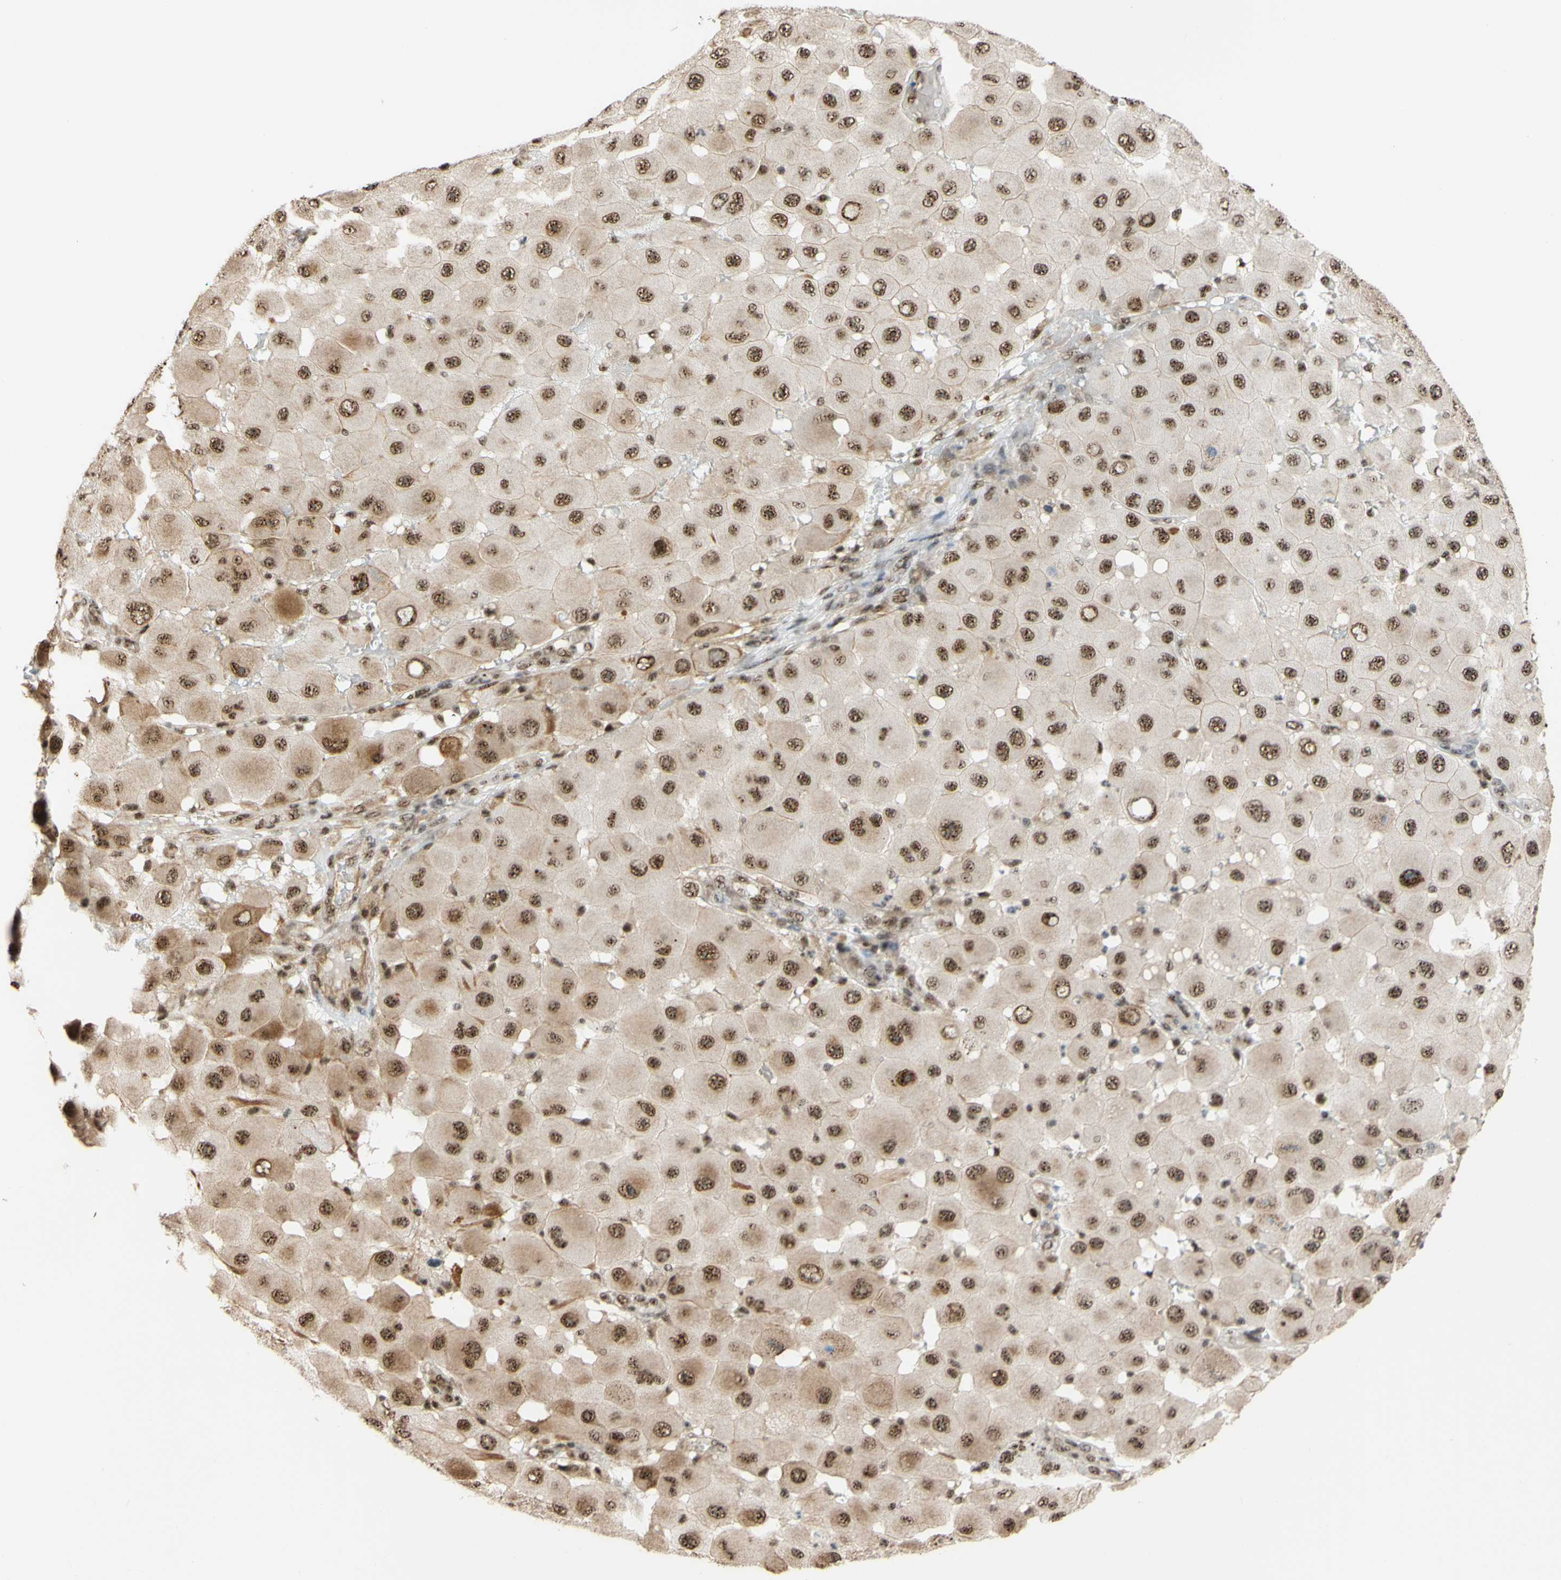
{"staining": {"intensity": "moderate", "quantity": ">75%", "location": "cytoplasmic/membranous,nuclear"}, "tissue": "melanoma", "cell_type": "Tumor cells", "image_type": "cancer", "snomed": [{"axis": "morphology", "description": "Malignant melanoma, NOS"}, {"axis": "topography", "description": "Skin"}], "caption": "Protein expression analysis of human malignant melanoma reveals moderate cytoplasmic/membranous and nuclear staining in about >75% of tumor cells. Nuclei are stained in blue.", "gene": "SAP18", "patient": {"sex": "female", "age": 81}}